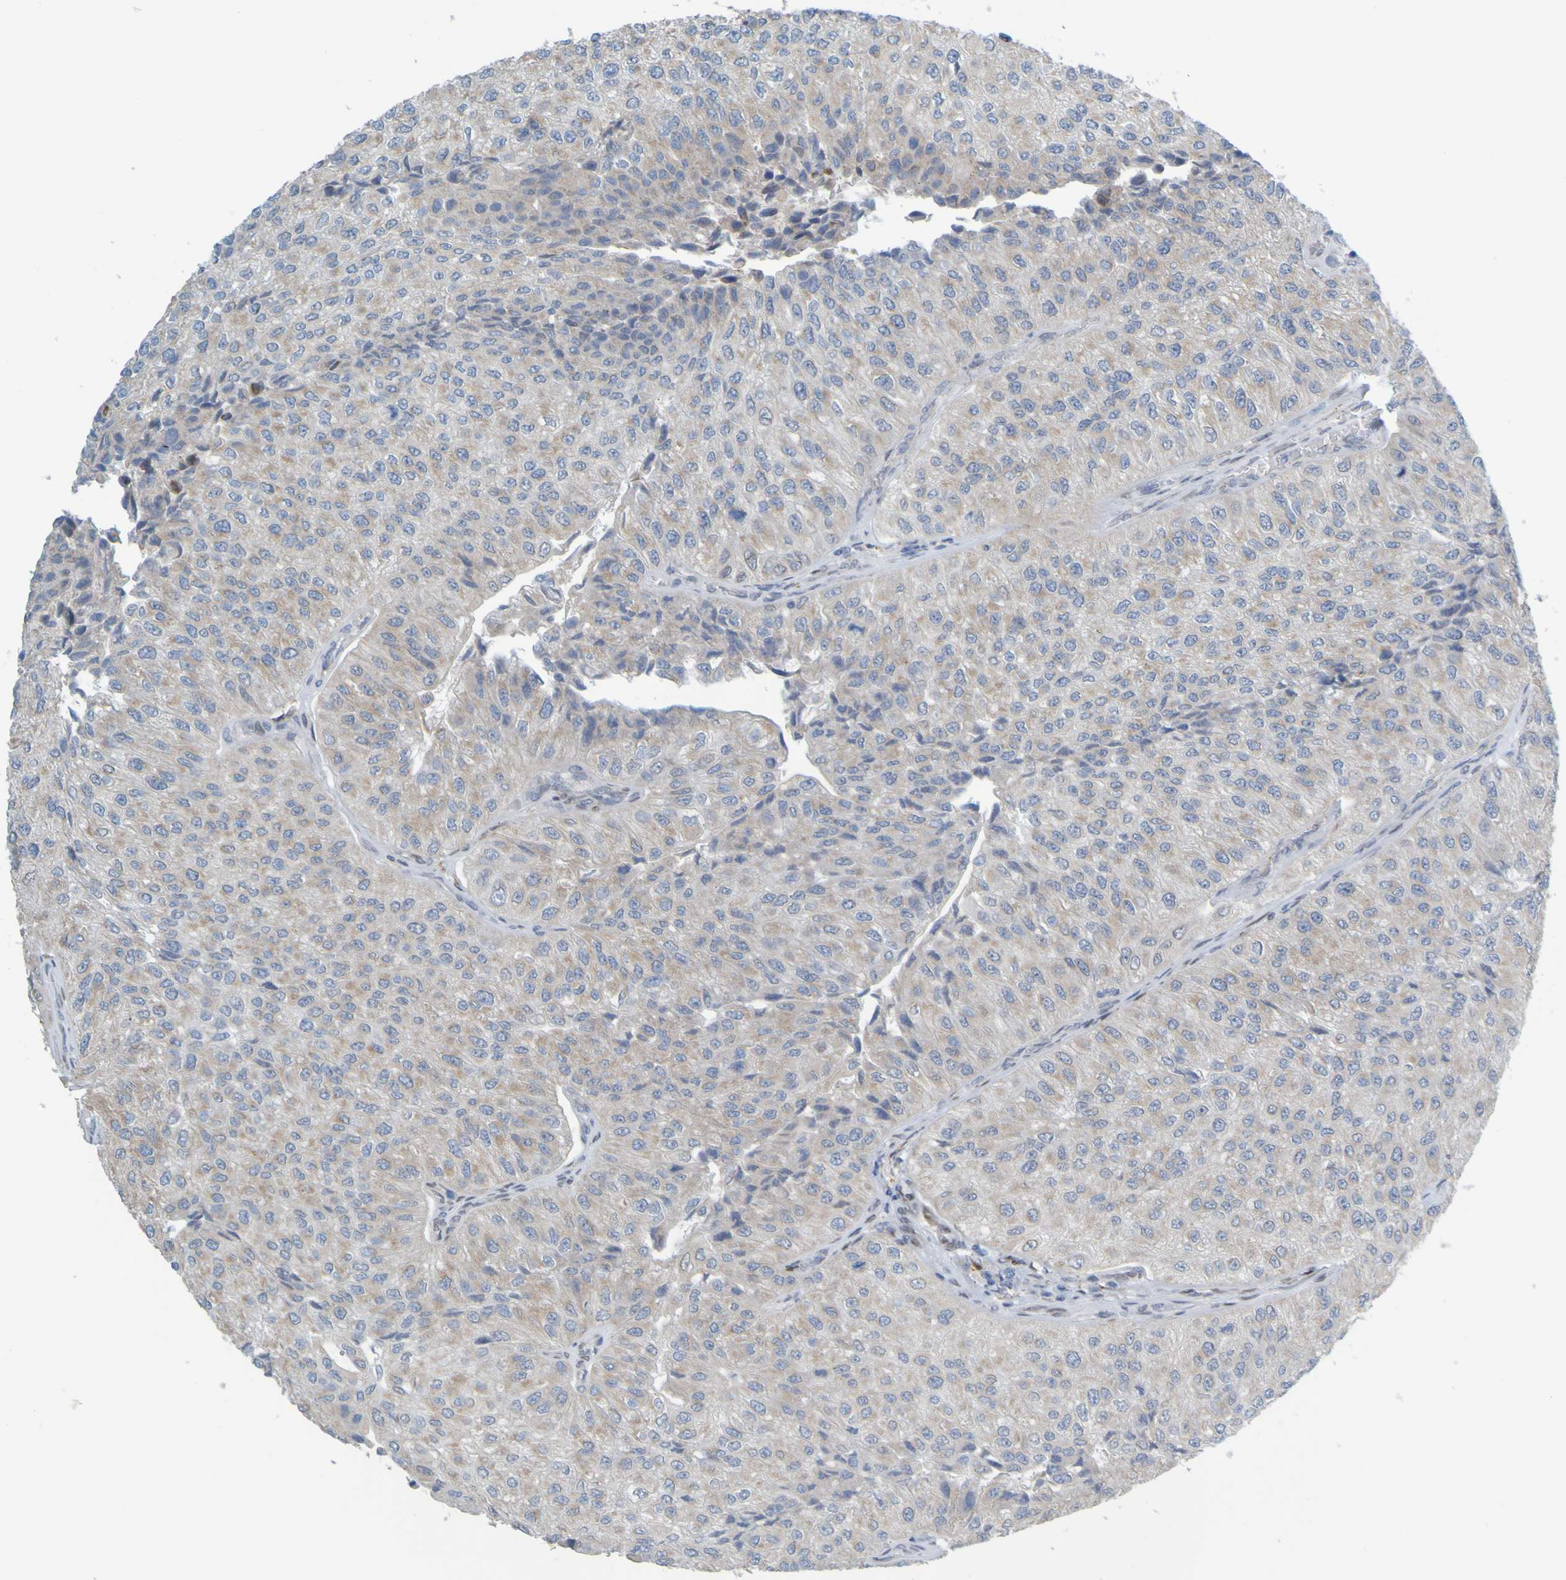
{"staining": {"intensity": "weak", "quantity": ">75%", "location": "cytoplasmic/membranous"}, "tissue": "urothelial cancer", "cell_type": "Tumor cells", "image_type": "cancer", "snomed": [{"axis": "morphology", "description": "Urothelial carcinoma, High grade"}, {"axis": "topography", "description": "Kidney"}, {"axis": "topography", "description": "Urinary bladder"}], "caption": "Urothelial carcinoma (high-grade) was stained to show a protein in brown. There is low levels of weak cytoplasmic/membranous staining in approximately >75% of tumor cells.", "gene": "MAG", "patient": {"sex": "male", "age": 77}}